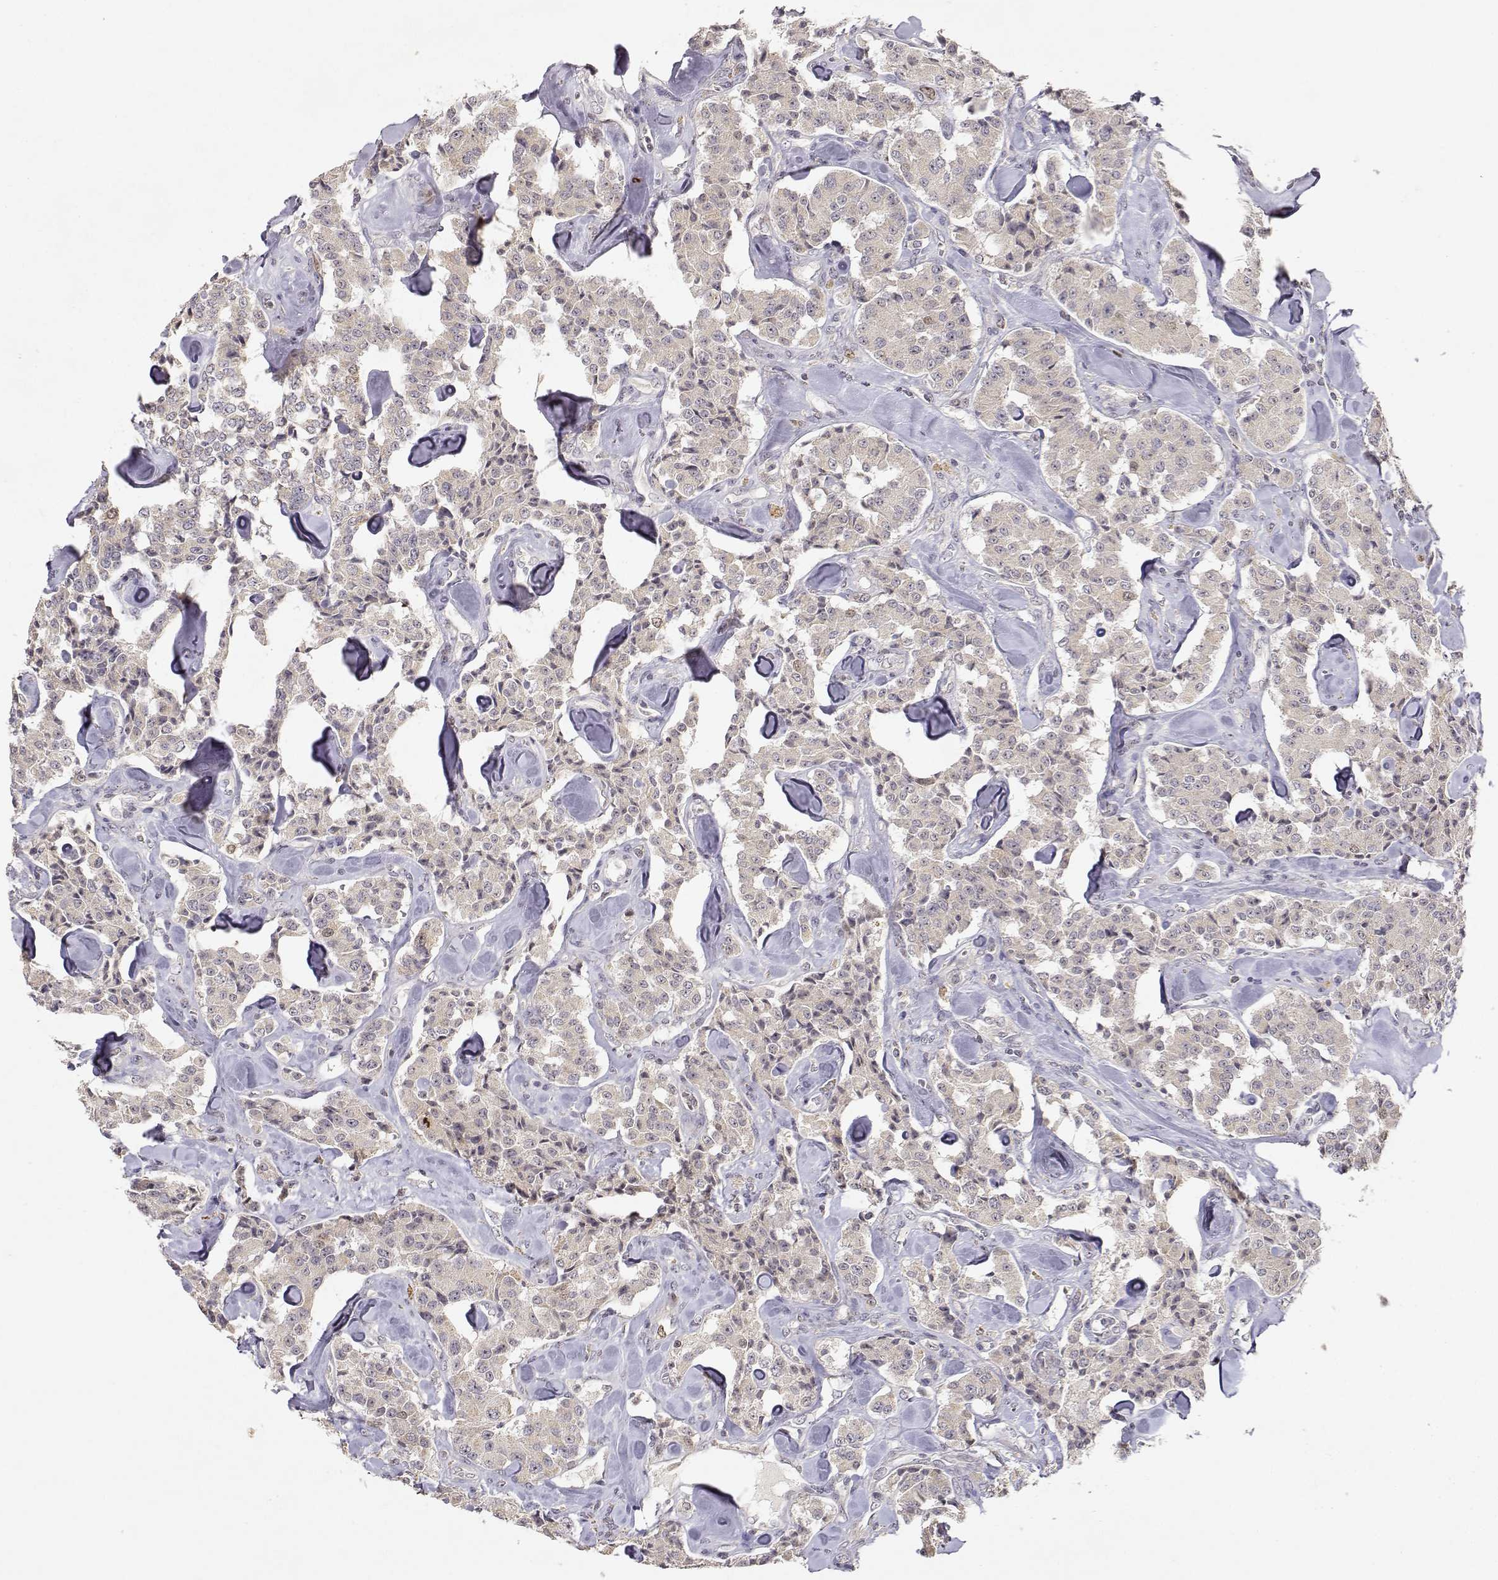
{"staining": {"intensity": "negative", "quantity": "none", "location": "none"}, "tissue": "carcinoid", "cell_type": "Tumor cells", "image_type": "cancer", "snomed": [{"axis": "morphology", "description": "Carcinoid, malignant, NOS"}, {"axis": "topography", "description": "Pancreas"}], "caption": "Carcinoid (malignant) was stained to show a protein in brown. There is no significant expression in tumor cells.", "gene": "RAD51", "patient": {"sex": "male", "age": 41}}